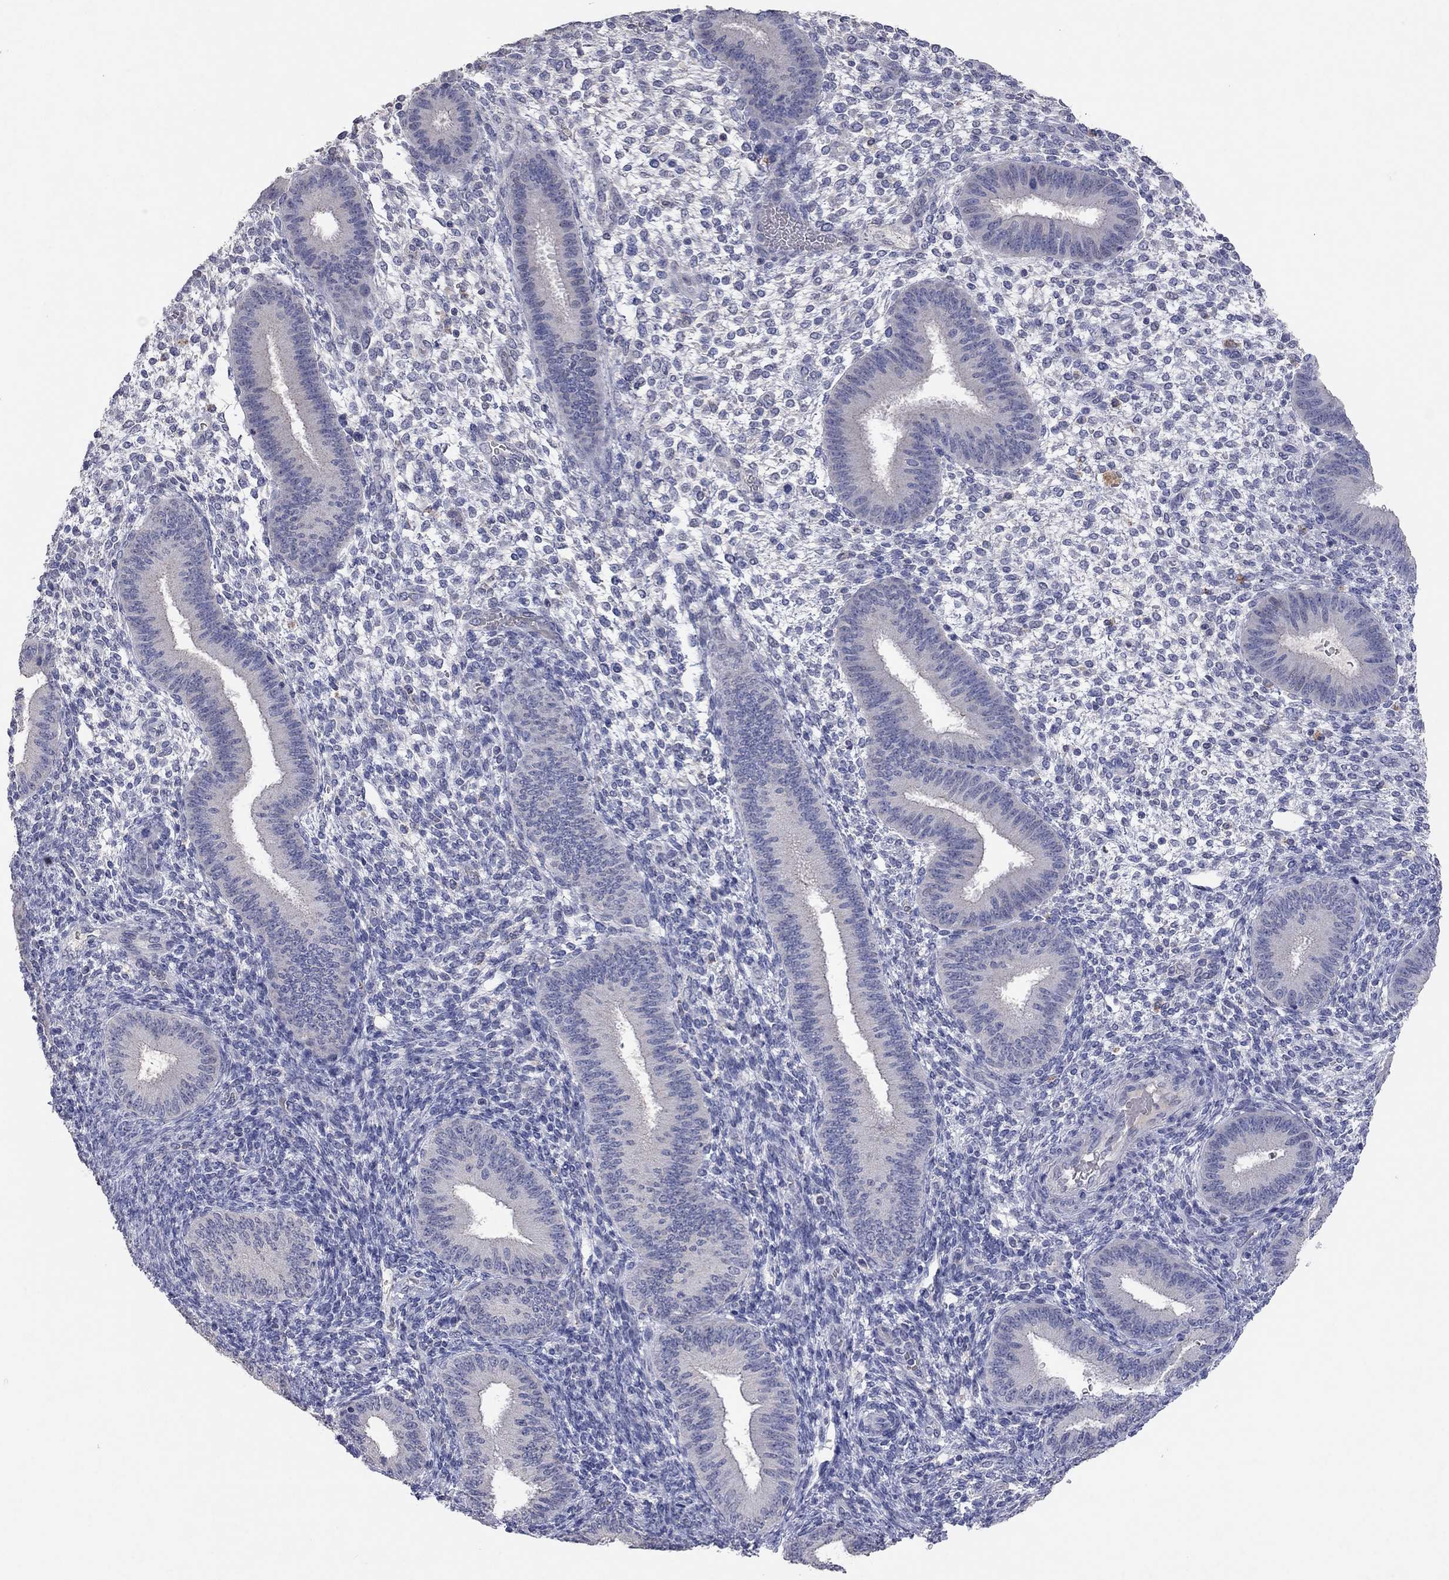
{"staining": {"intensity": "negative", "quantity": "none", "location": "none"}, "tissue": "endometrium", "cell_type": "Cells in endometrial stroma", "image_type": "normal", "snomed": [{"axis": "morphology", "description": "Normal tissue, NOS"}, {"axis": "topography", "description": "Endometrium"}], "caption": "Photomicrograph shows no protein expression in cells in endometrial stroma of benign endometrium.", "gene": "MMP13", "patient": {"sex": "female", "age": 39}}